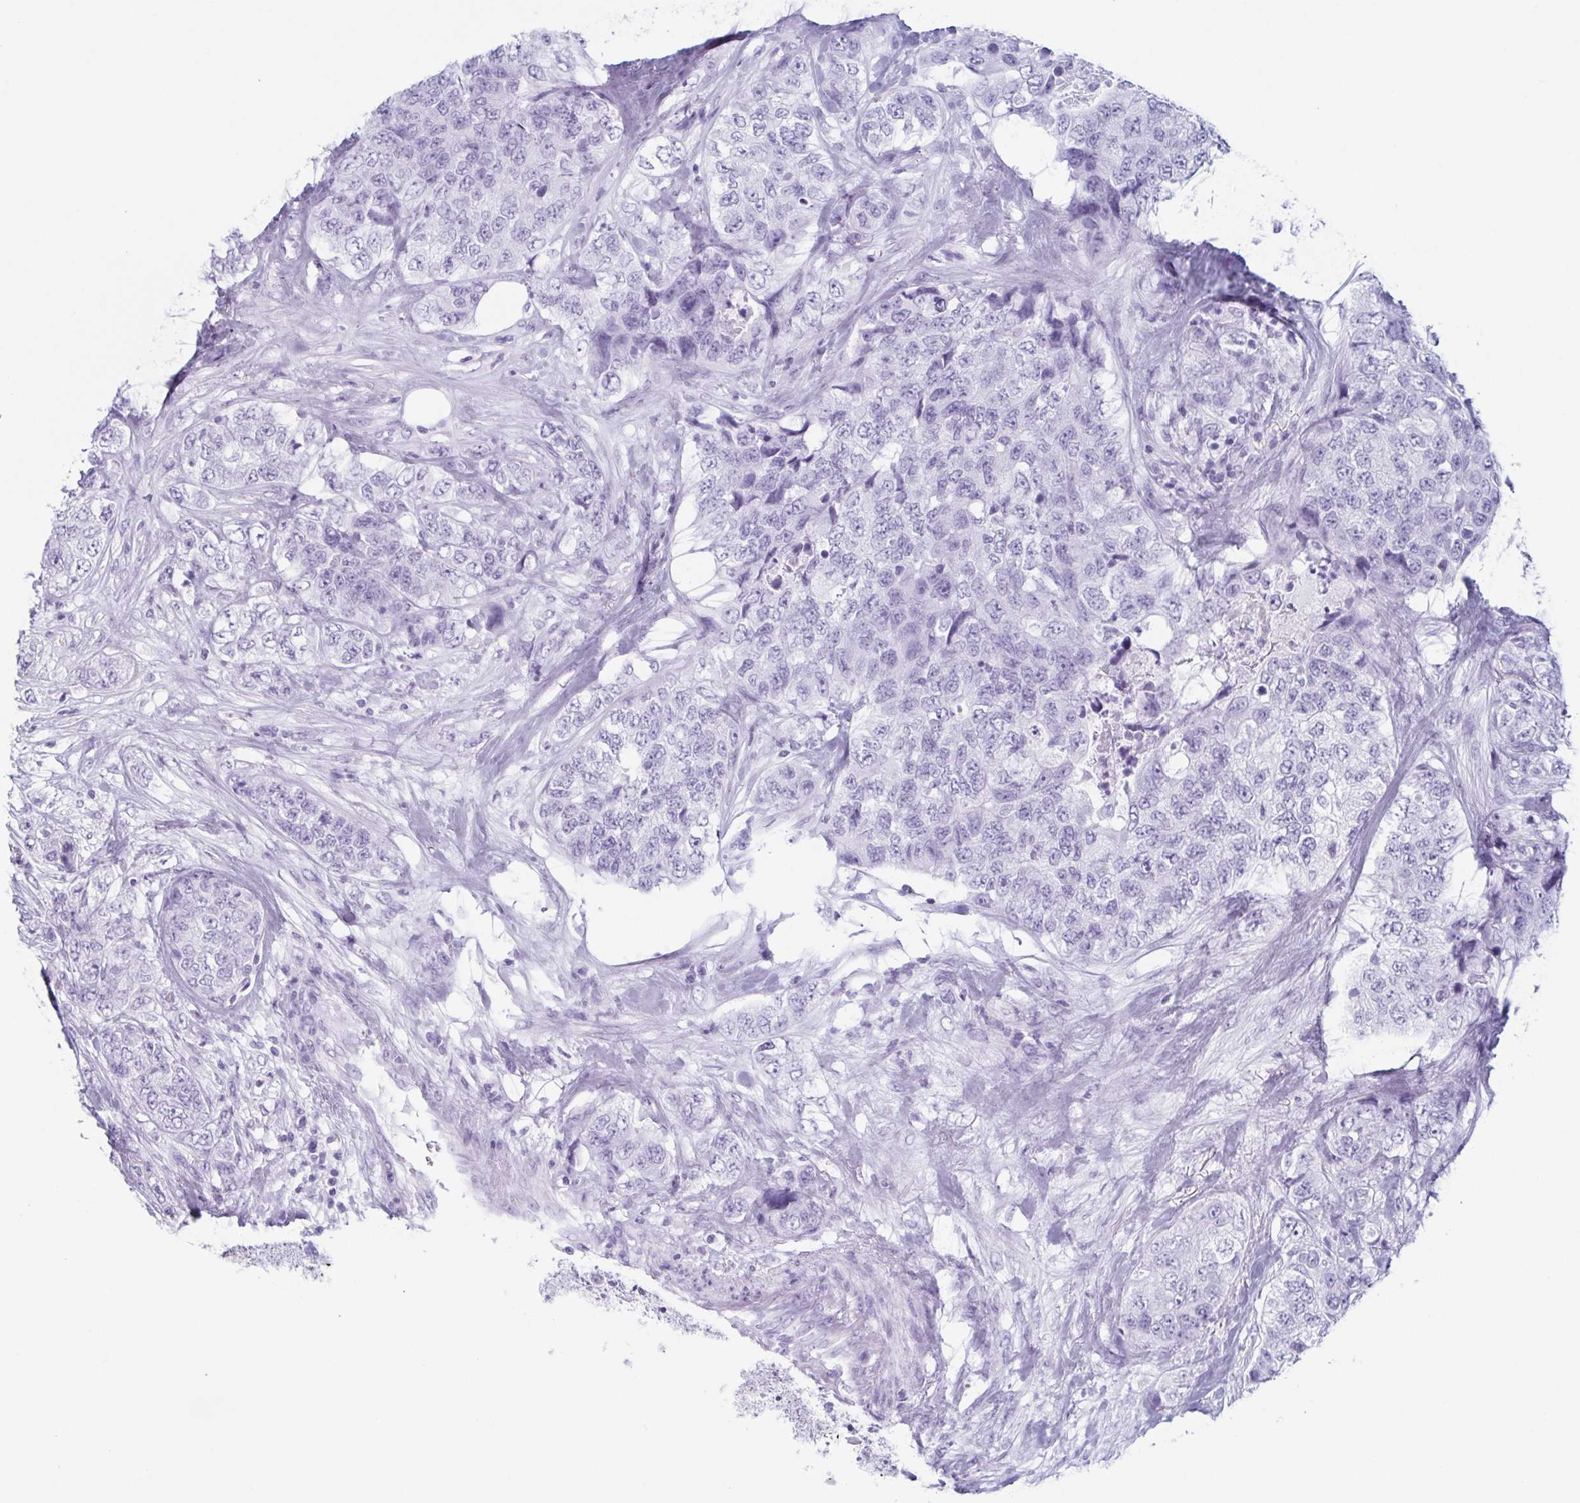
{"staining": {"intensity": "negative", "quantity": "none", "location": "none"}, "tissue": "urothelial cancer", "cell_type": "Tumor cells", "image_type": "cancer", "snomed": [{"axis": "morphology", "description": "Urothelial carcinoma, High grade"}, {"axis": "topography", "description": "Urinary bladder"}], "caption": "This is a image of immunohistochemistry staining of high-grade urothelial carcinoma, which shows no staining in tumor cells. Brightfield microscopy of immunohistochemistry stained with DAB (brown) and hematoxylin (blue), captured at high magnification.", "gene": "ENKUR", "patient": {"sex": "female", "age": 78}}